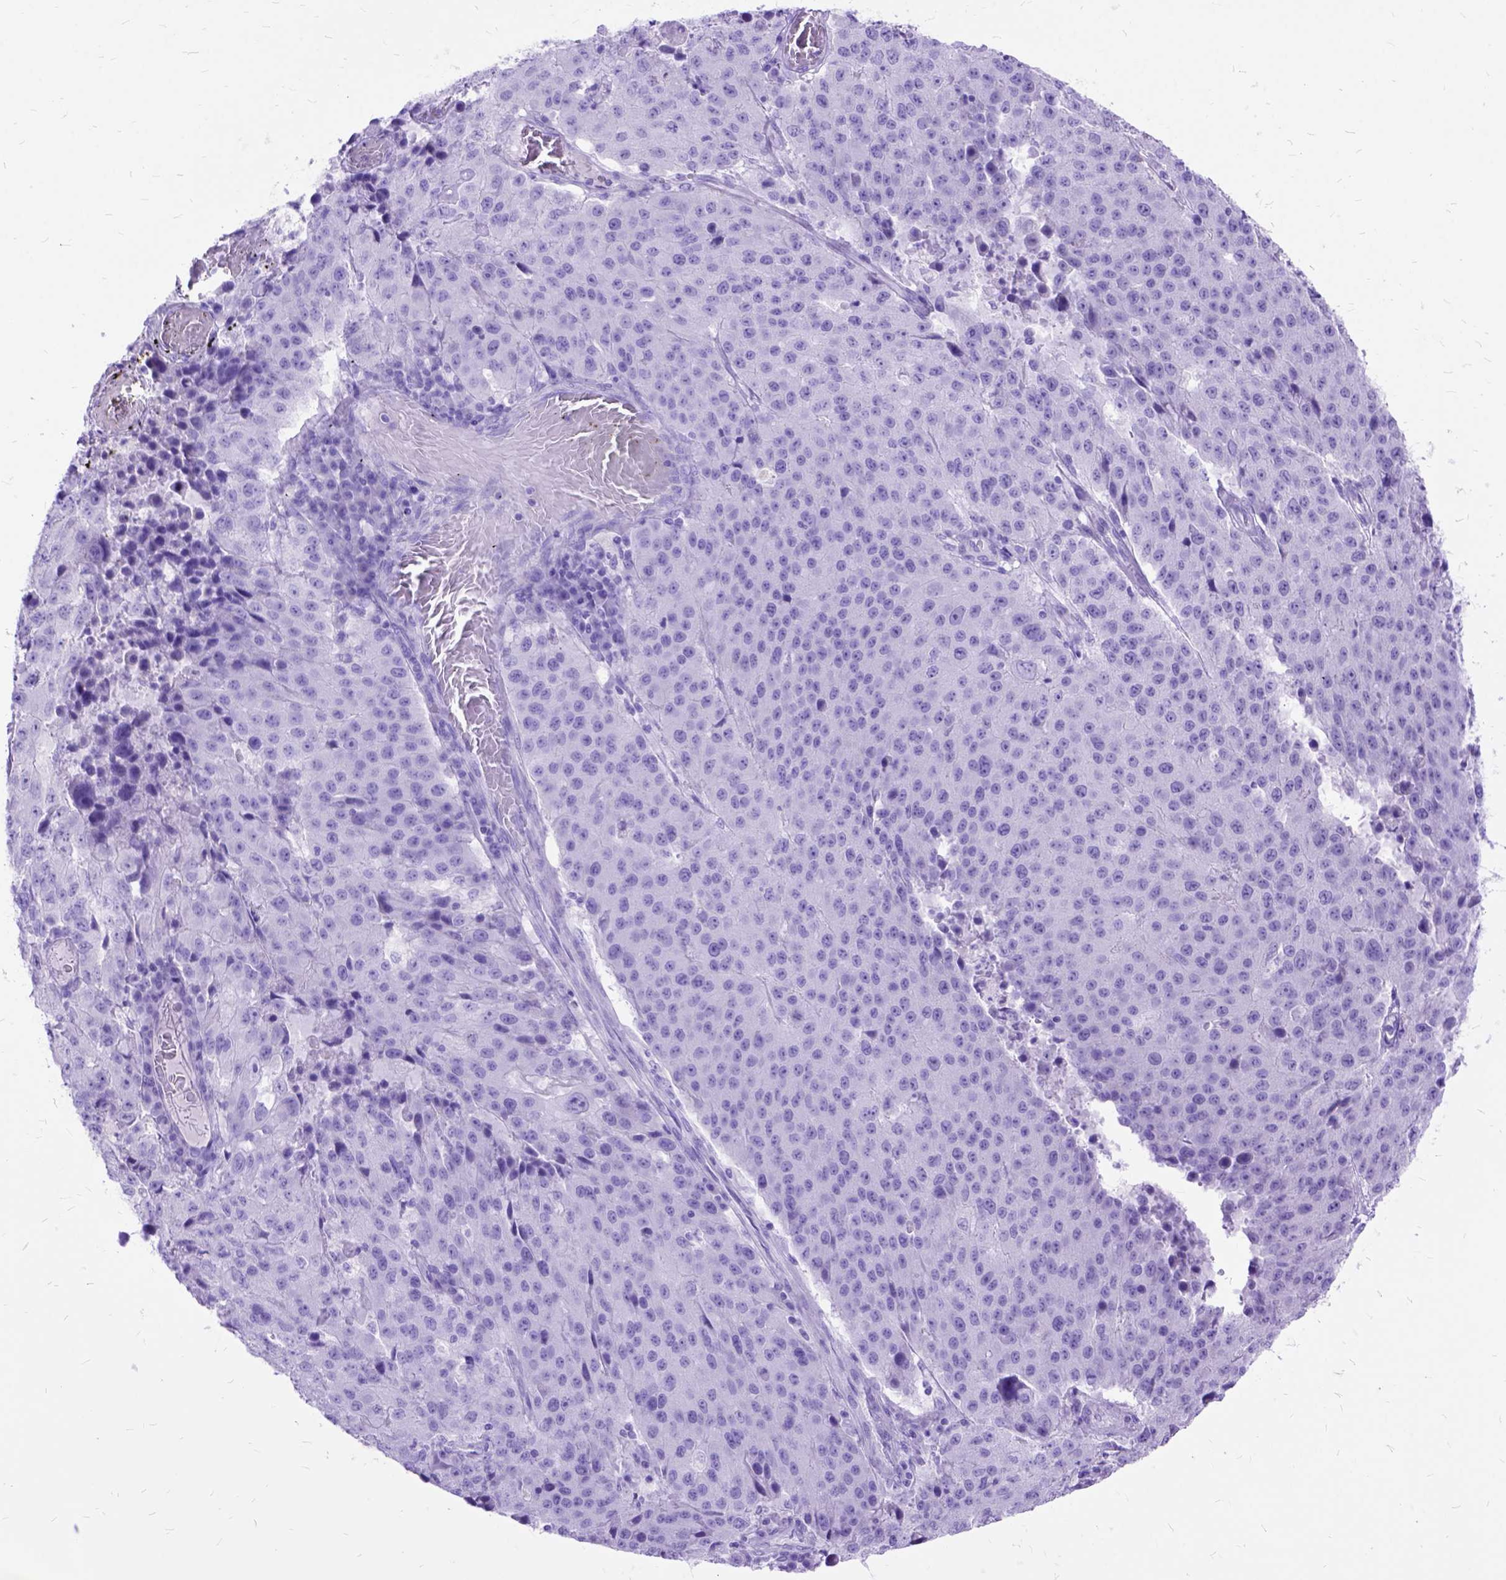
{"staining": {"intensity": "negative", "quantity": "none", "location": "none"}, "tissue": "stomach cancer", "cell_type": "Tumor cells", "image_type": "cancer", "snomed": [{"axis": "morphology", "description": "Adenocarcinoma, NOS"}, {"axis": "topography", "description": "Stomach"}], "caption": "The micrograph exhibits no significant staining in tumor cells of stomach adenocarcinoma. (IHC, brightfield microscopy, high magnification).", "gene": "DNAH2", "patient": {"sex": "male", "age": 71}}